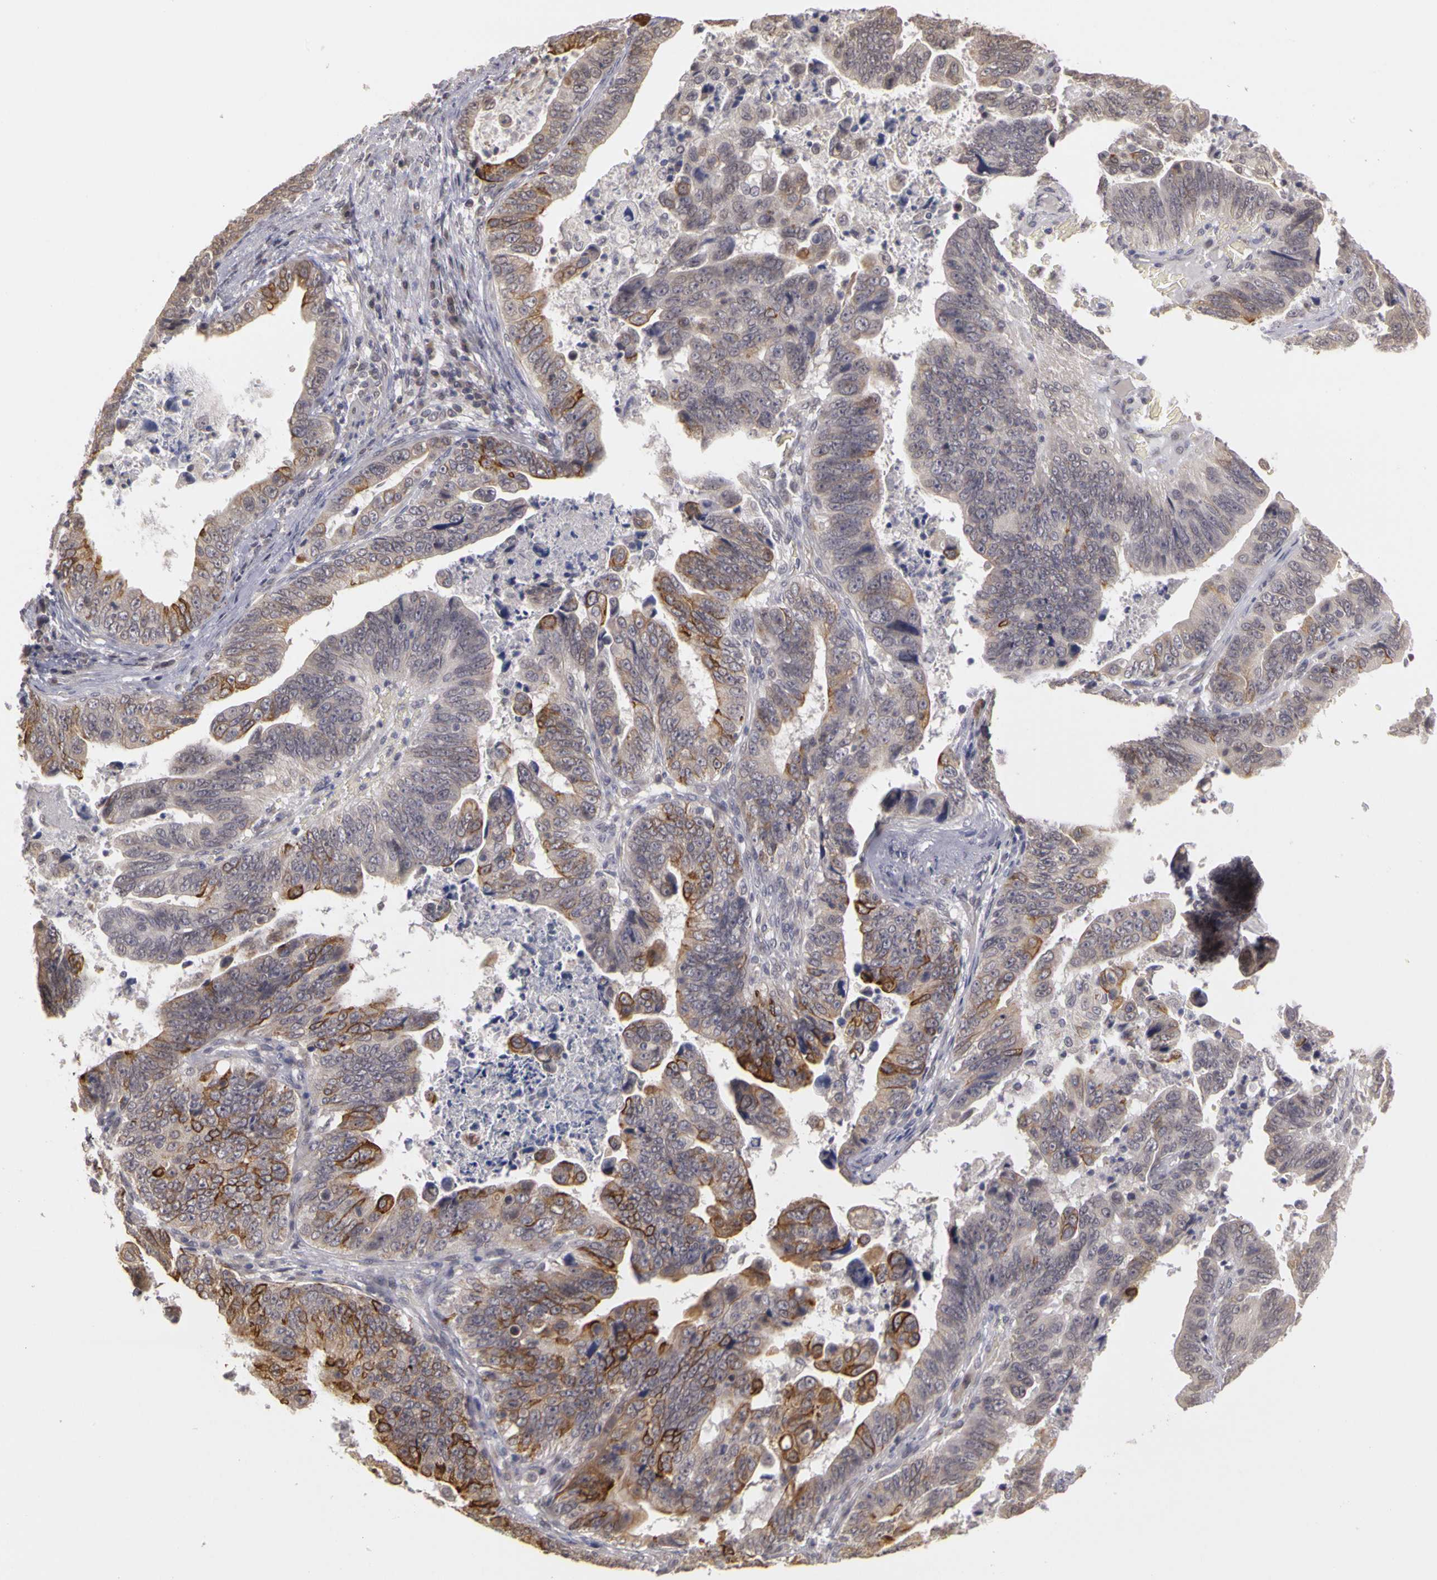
{"staining": {"intensity": "moderate", "quantity": "<25%", "location": "cytoplasmic/membranous"}, "tissue": "stomach cancer", "cell_type": "Tumor cells", "image_type": "cancer", "snomed": [{"axis": "morphology", "description": "Adenocarcinoma, NOS"}, {"axis": "topography", "description": "Stomach, upper"}], "caption": "Immunohistochemistry of adenocarcinoma (stomach) shows low levels of moderate cytoplasmic/membranous staining in about <25% of tumor cells.", "gene": "FRMD7", "patient": {"sex": "female", "age": 50}}